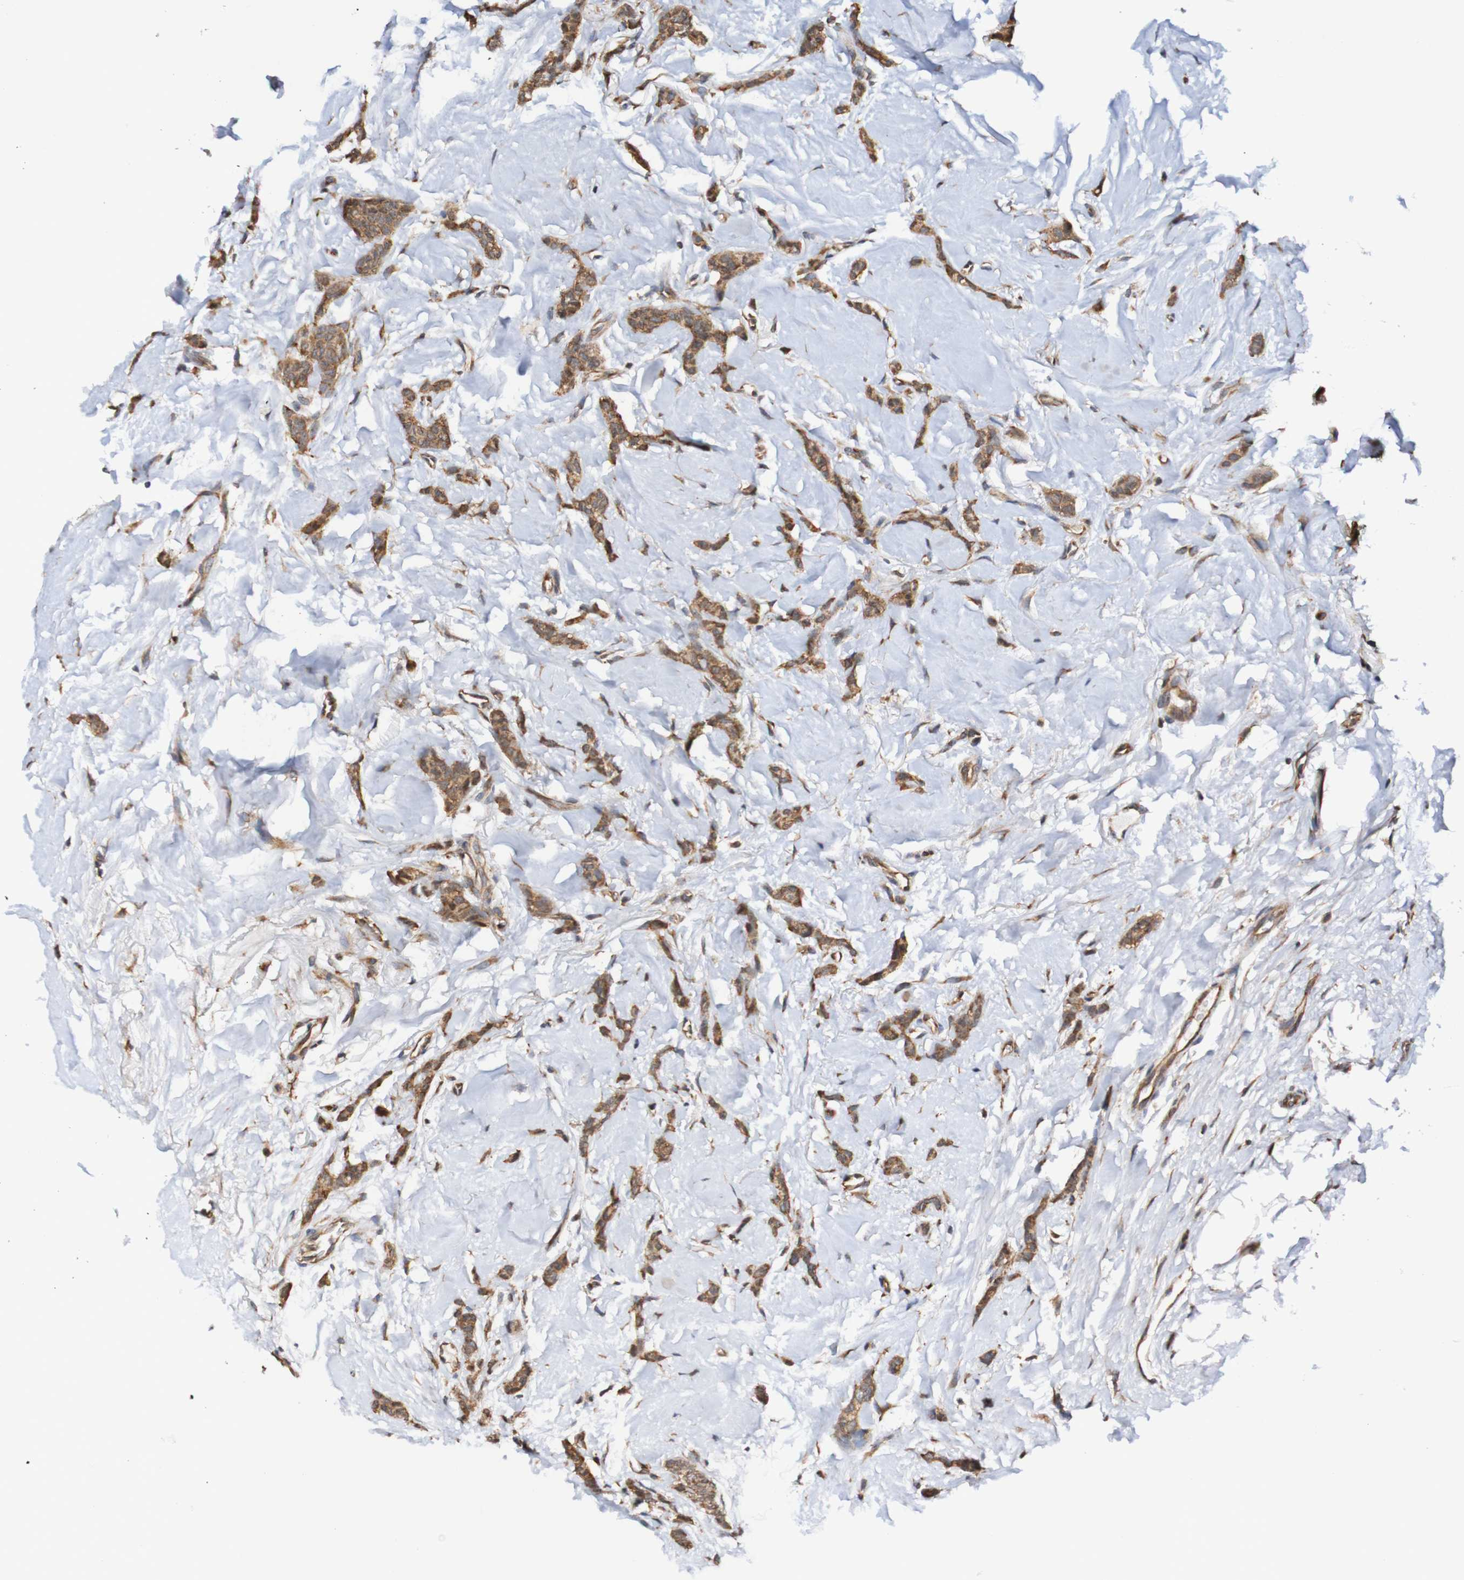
{"staining": {"intensity": "moderate", "quantity": ">75%", "location": "cytoplasmic/membranous"}, "tissue": "breast cancer", "cell_type": "Tumor cells", "image_type": "cancer", "snomed": [{"axis": "morphology", "description": "Lobular carcinoma"}, {"axis": "topography", "description": "Skin"}, {"axis": "topography", "description": "Breast"}], "caption": "DAB immunohistochemical staining of human breast cancer displays moderate cytoplasmic/membranous protein staining in approximately >75% of tumor cells.", "gene": "AXIN1", "patient": {"sex": "female", "age": 46}}